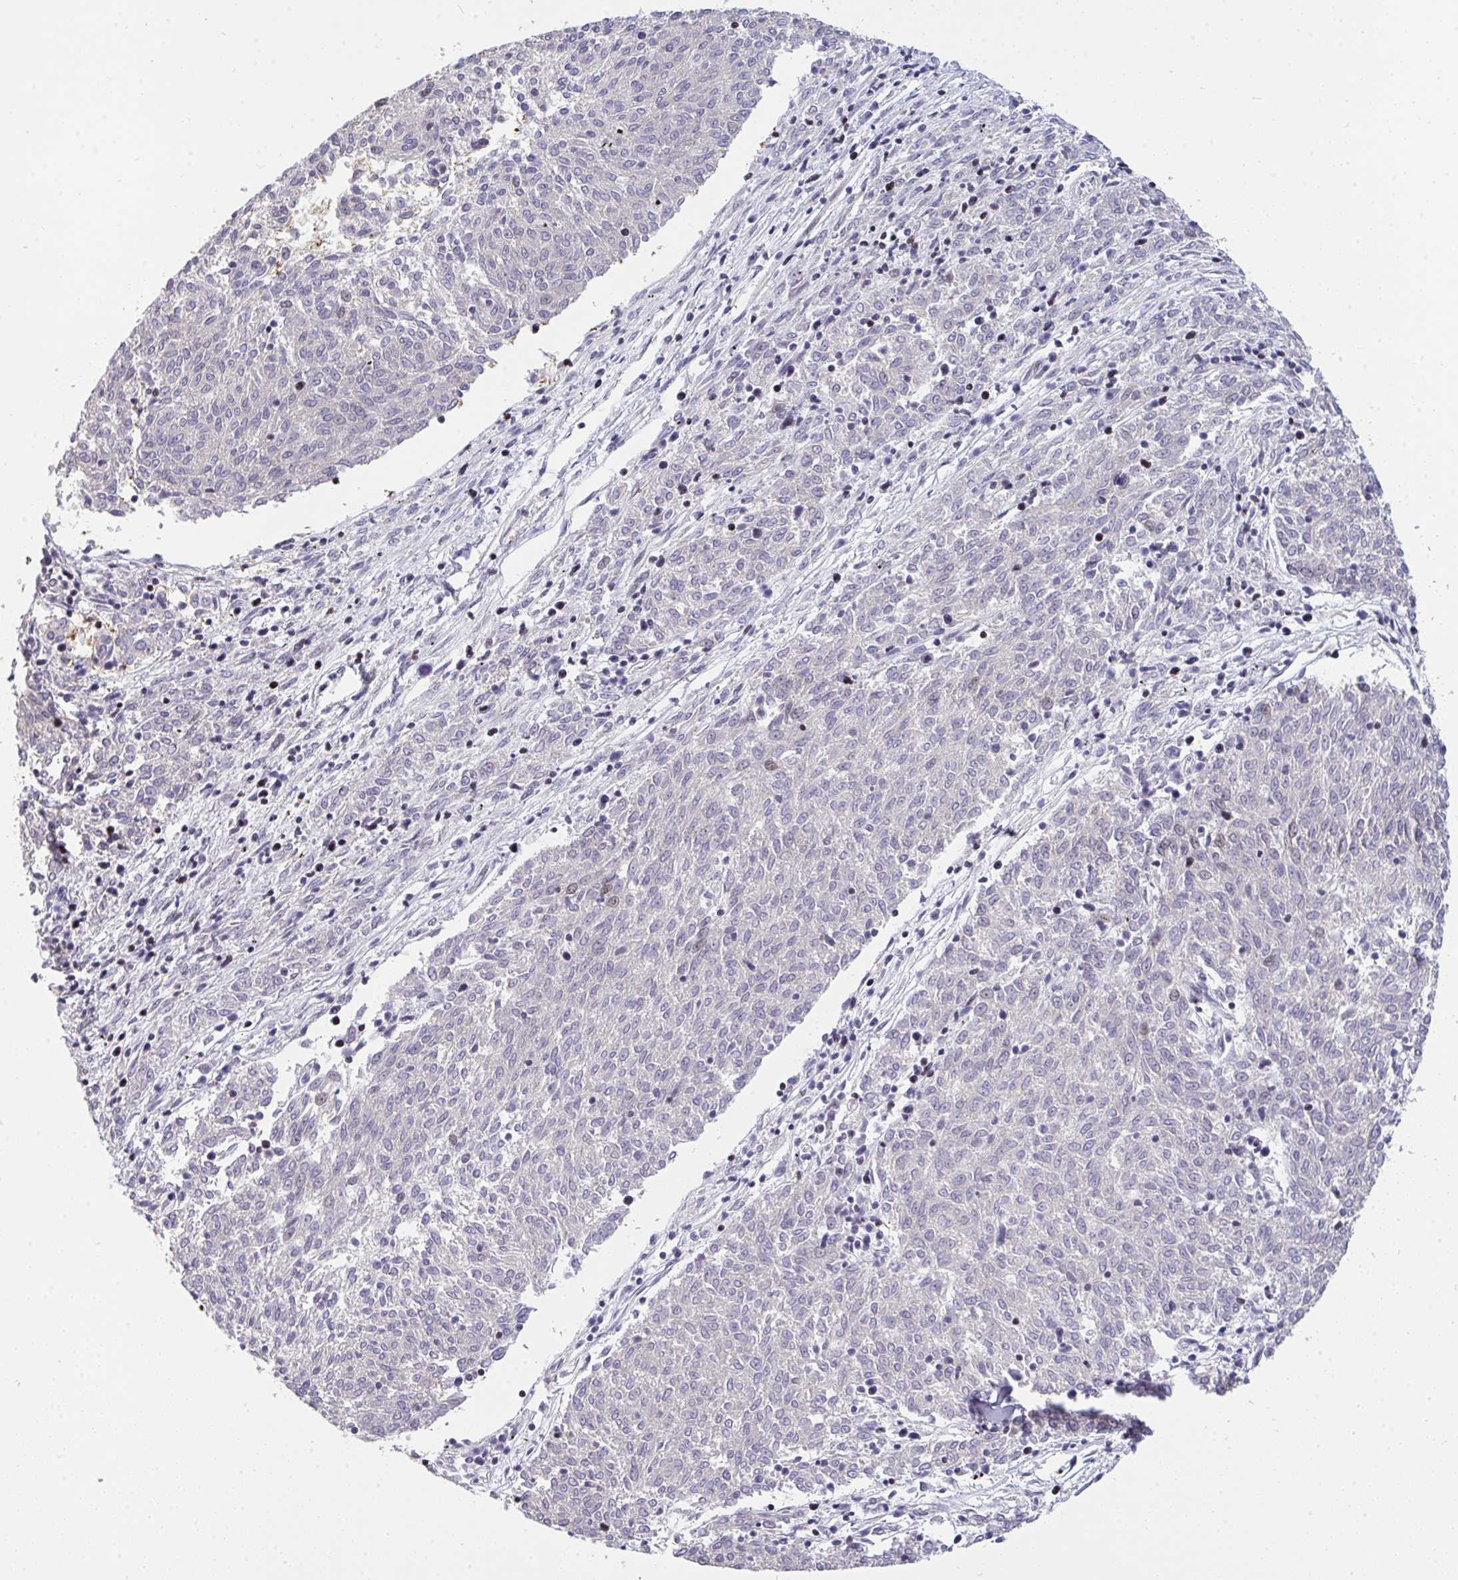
{"staining": {"intensity": "negative", "quantity": "none", "location": "none"}, "tissue": "melanoma", "cell_type": "Tumor cells", "image_type": "cancer", "snomed": [{"axis": "morphology", "description": "Malignant melanoma, NOS"}, {"axis": "topography", "description": "Skin"}], "caption": "IHC of human melanoma displays no expression in tumor cells.", "gene": "PLPPR3", "patient": {"sex": "female", "age": 72}}